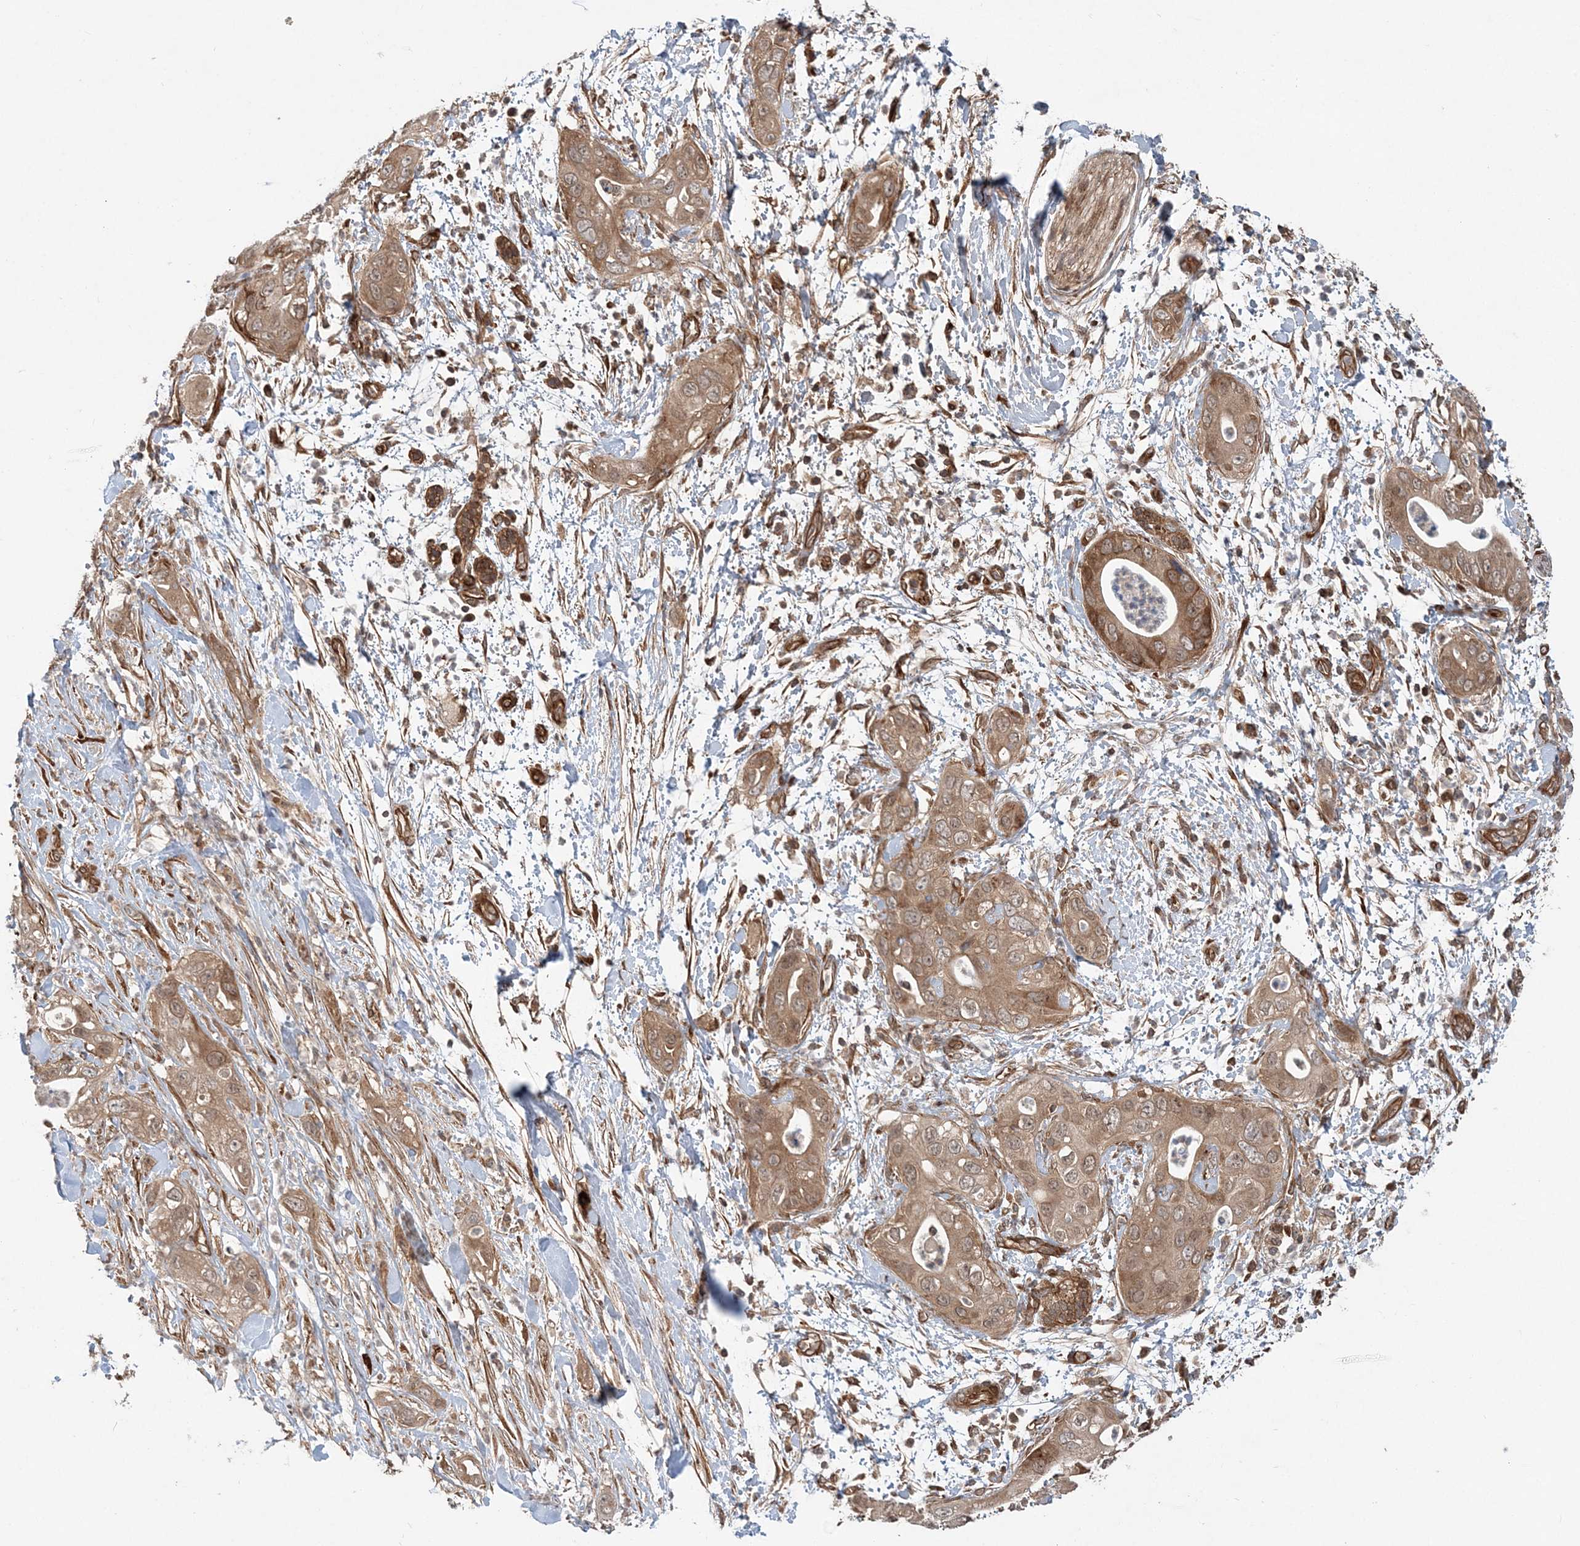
{"staining": {"intensity": "moderate", "quantity": ">75%", "location": "cytoplasmic/membranous"}, "tissue": "pancreatic cancer", "cell_type": "Tumor cells", "image_type": "cancer", "snomed": [{"axis": "morphology", "description": "Adenocarcinoma, NOS"}, {"axis": "topography", "description": "Pancreas"}], "caption": "Tumor cells display medium levels of moderate cytoplasmic/membranous positivity in approximately >75% of cells in human pancreatic cancer.", "gene": "GEMIN5", "patient": {"sex": "female", "age": 78}}